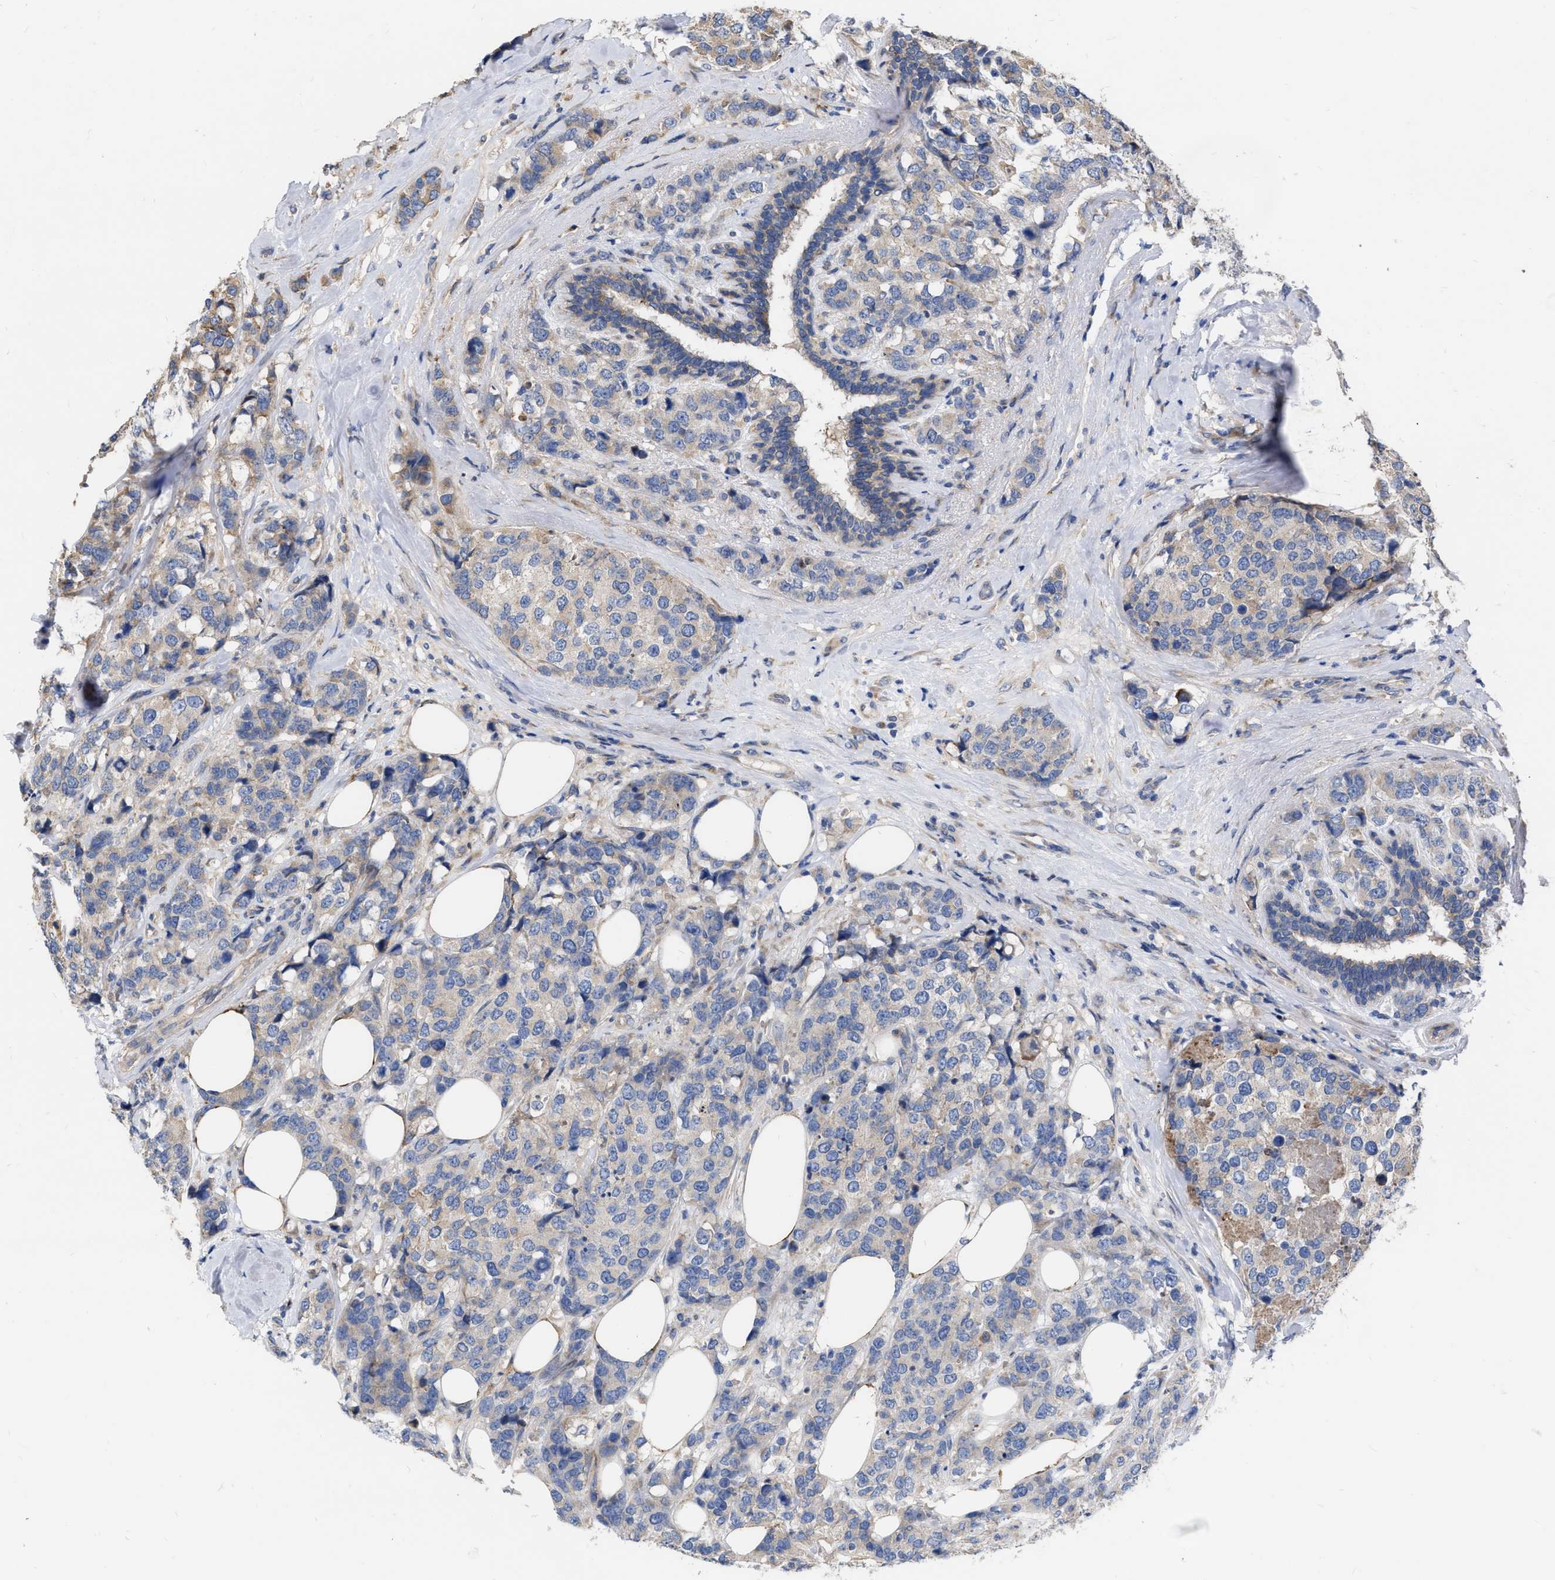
{"staining": {"intensity": "weak", "quantity": "<25%", "location": "cytoplasmic/membranous"}, "tissue": "breast cancer", "cell_type": "Tumor cells", "image_type": "cancer", "snomed": [{"axis": "morphology", "description": "Lobular carcinoma"}, {"axis": "topography", "description": "Breast"}], "caption": "An immunohistochemistry image of lobular carcinoma (breast) is shown. There is no staining in tumor cells of lobular carcinoma (breast).", "gene": "MLST8", "patient": {"sex": "female", "age": 59}}